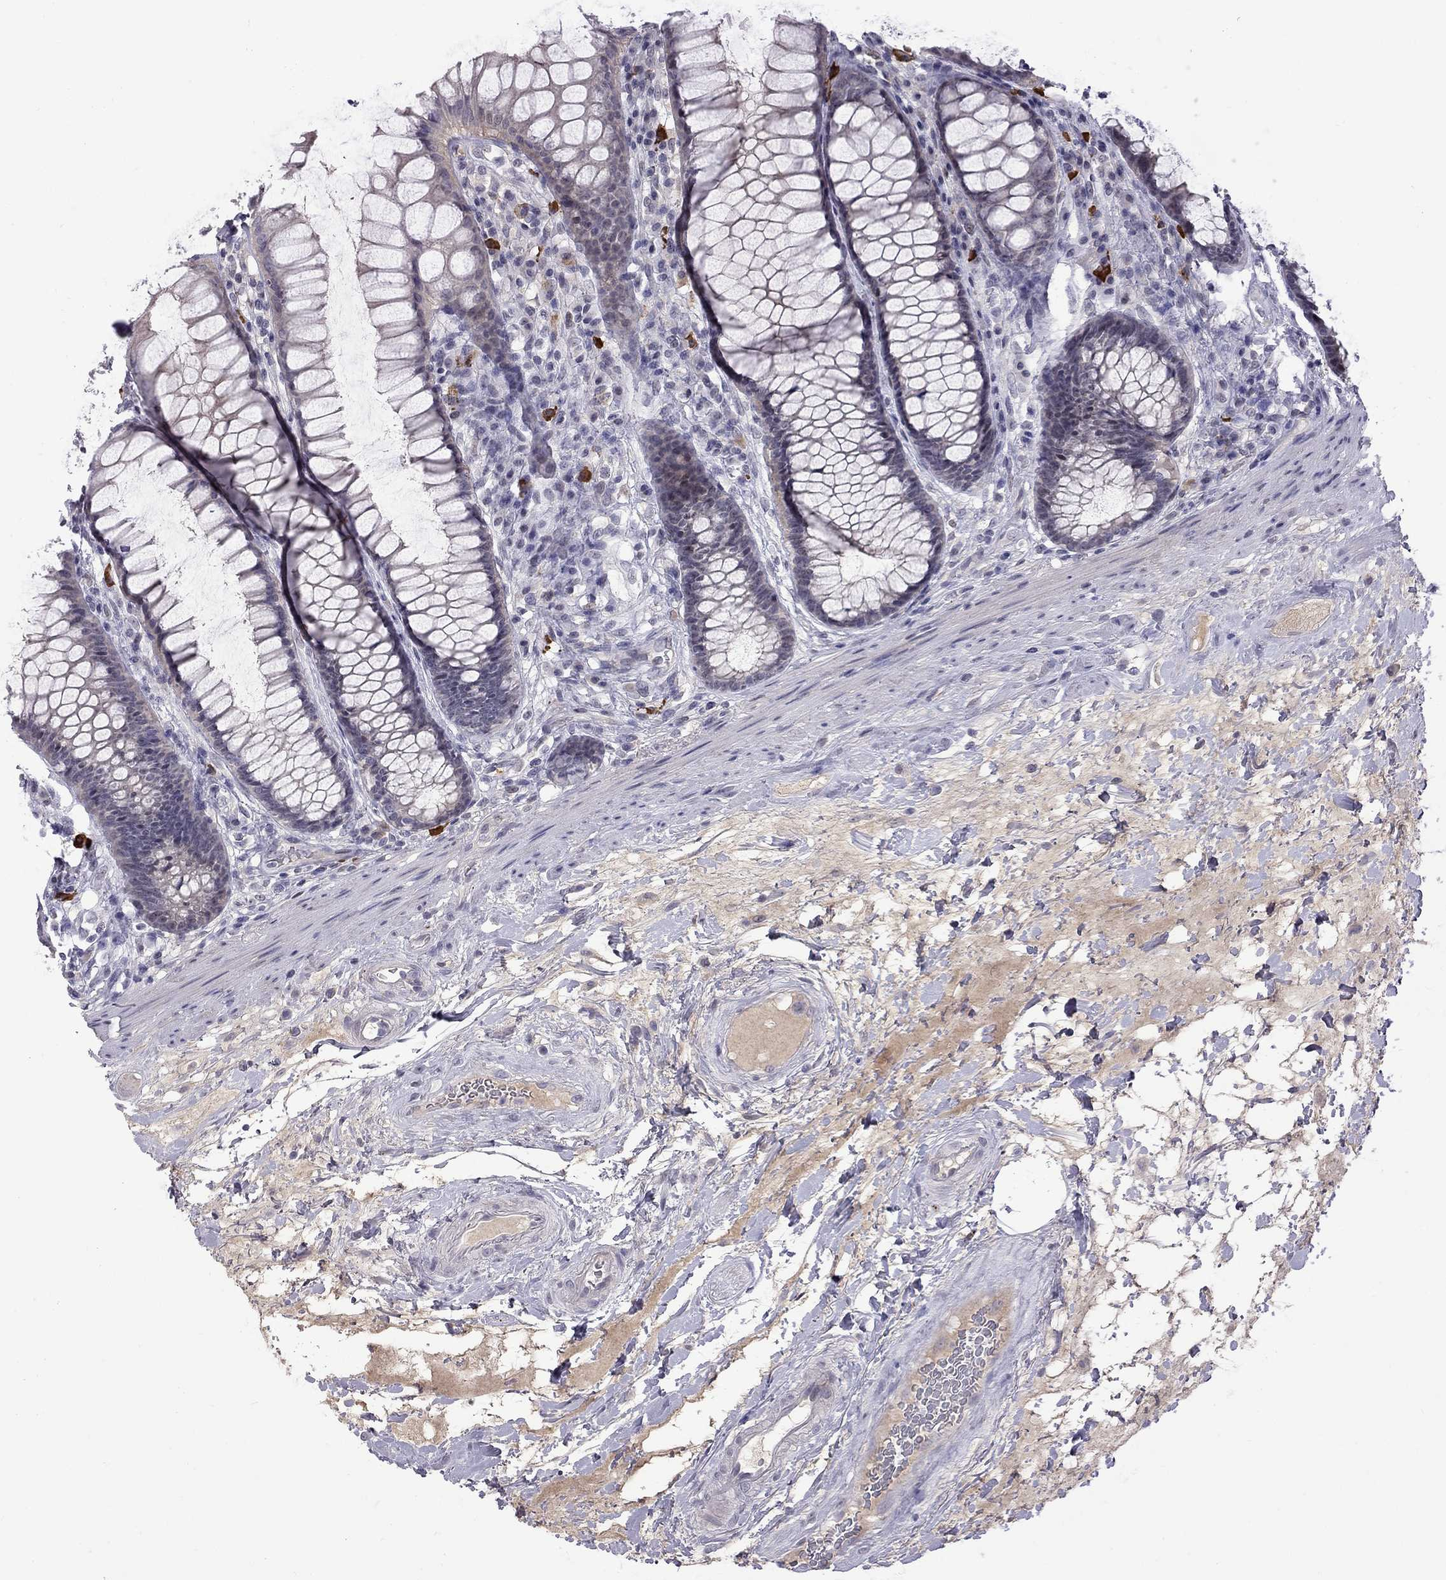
{"staining": {"intensity": "negative", "quantity": "none", "location": "none"}, "tissue": "rectum", "cell_type": "Glandular cells", "image_type": "normal", "snomed": [{"axis": "morphology", "description": "Normal tissue, NOS"}, {"axis": "topography", "description": "Rectum"}], "caption": "Immunohistochemistry (IHC) photomicrograph of unremarkable human rectum stained for a protein (brown), which demonstrates no staining in glandular cells. (DAB (3,3'-diaminobenzidine) immunohistochemistry with hematoxylin counter stain).", "gene": "RTL9", "patient": {"sex": "male", "age": 72}}